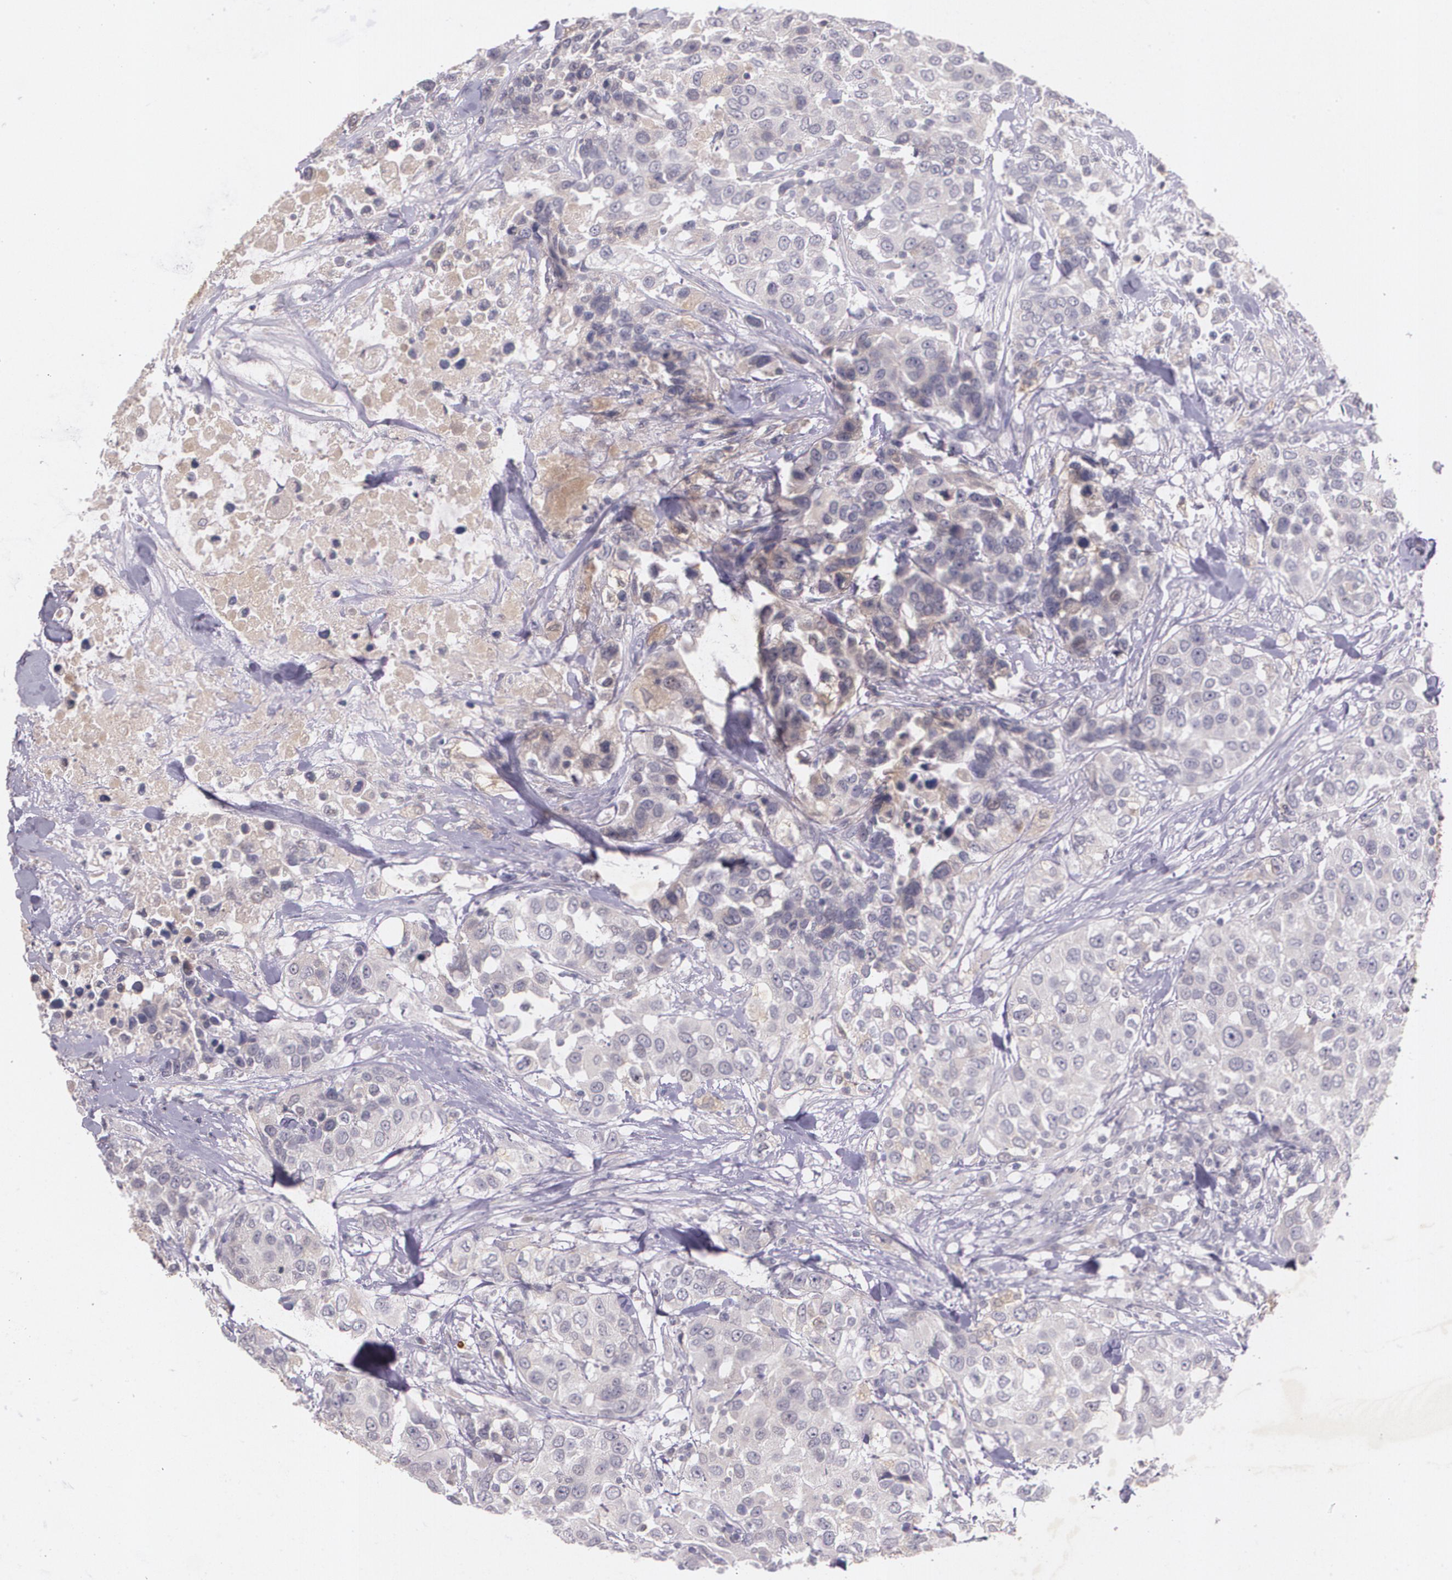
{"staining": {"intensity": "negative", "quantity": "none", "location": "none"}, "tissue": "urothelial cancer", "cell_type": "Tumor cells", "image_type": "cancer", "snomed": [{"axis": "morphology", "description": "Urothelial carcinoma, High grade"}, {"axis": "topography", "description": "Urinary bladder"}], "caption": "Tumor cells show no significant protein expression in urothelial cancer.", "gene": "TM4SF1", "patient": {"sex": "female", "age": 80}}